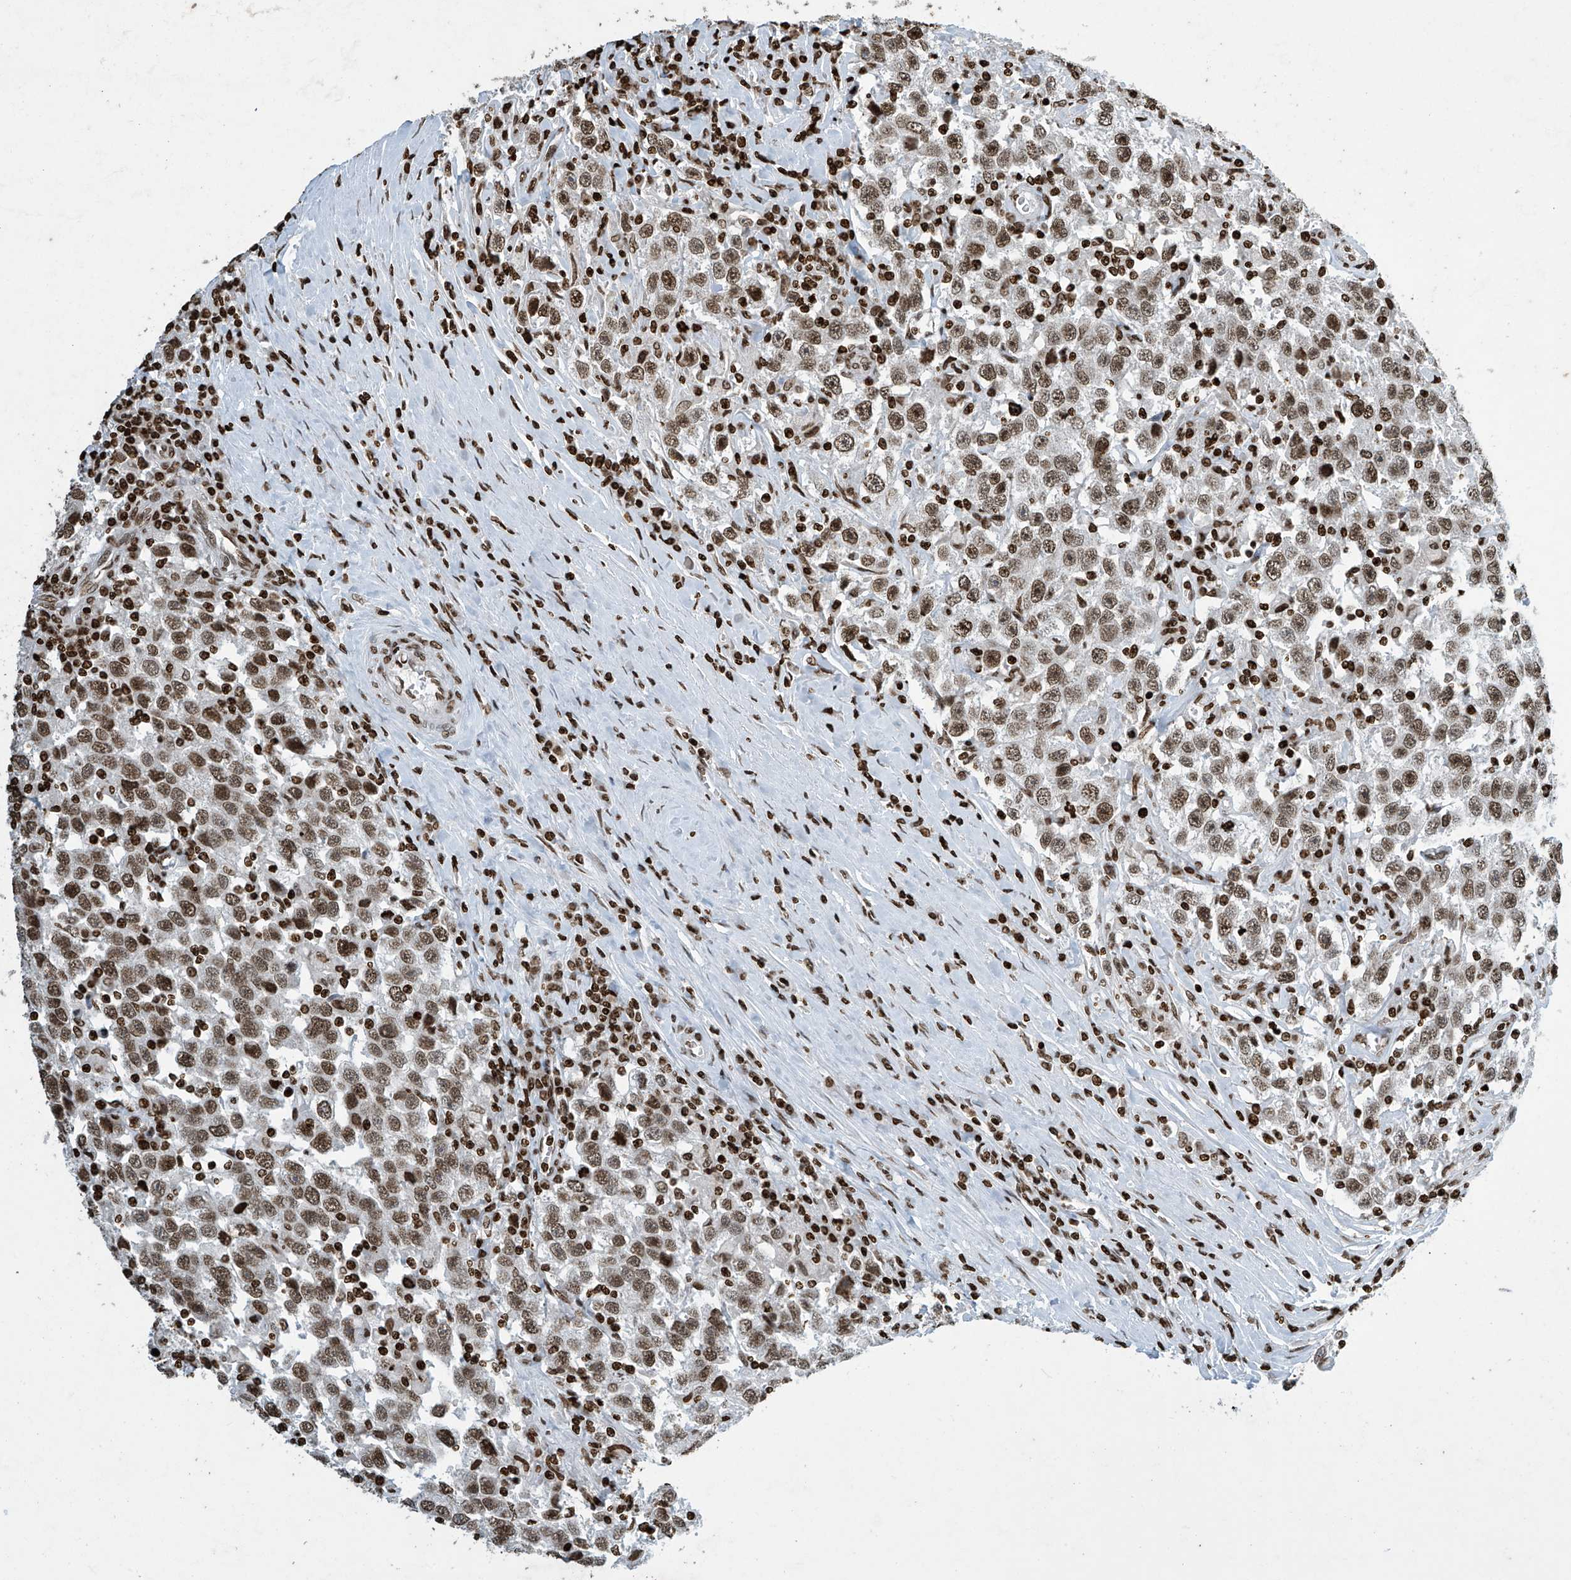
{"staining": {"intensity": "moderate", "quantity": ">75%", "location": "nuclear"}, "tissue": "testis cancer", "cell_type": "Tumor cells", "image_type": "cancer", "snomed": [{"axis": "morphology", "description": "Seminoma, NOS"}, {"axis": "topography", "description": "Testis"}], "caption": "This histopathology image demonstrates IHC staining of human seminoma (testis), with medium moderate nuclear staining in about >75% of tumor cells.", "gene": "H4C16", "patient": {"sex": "male", "age": 41}}